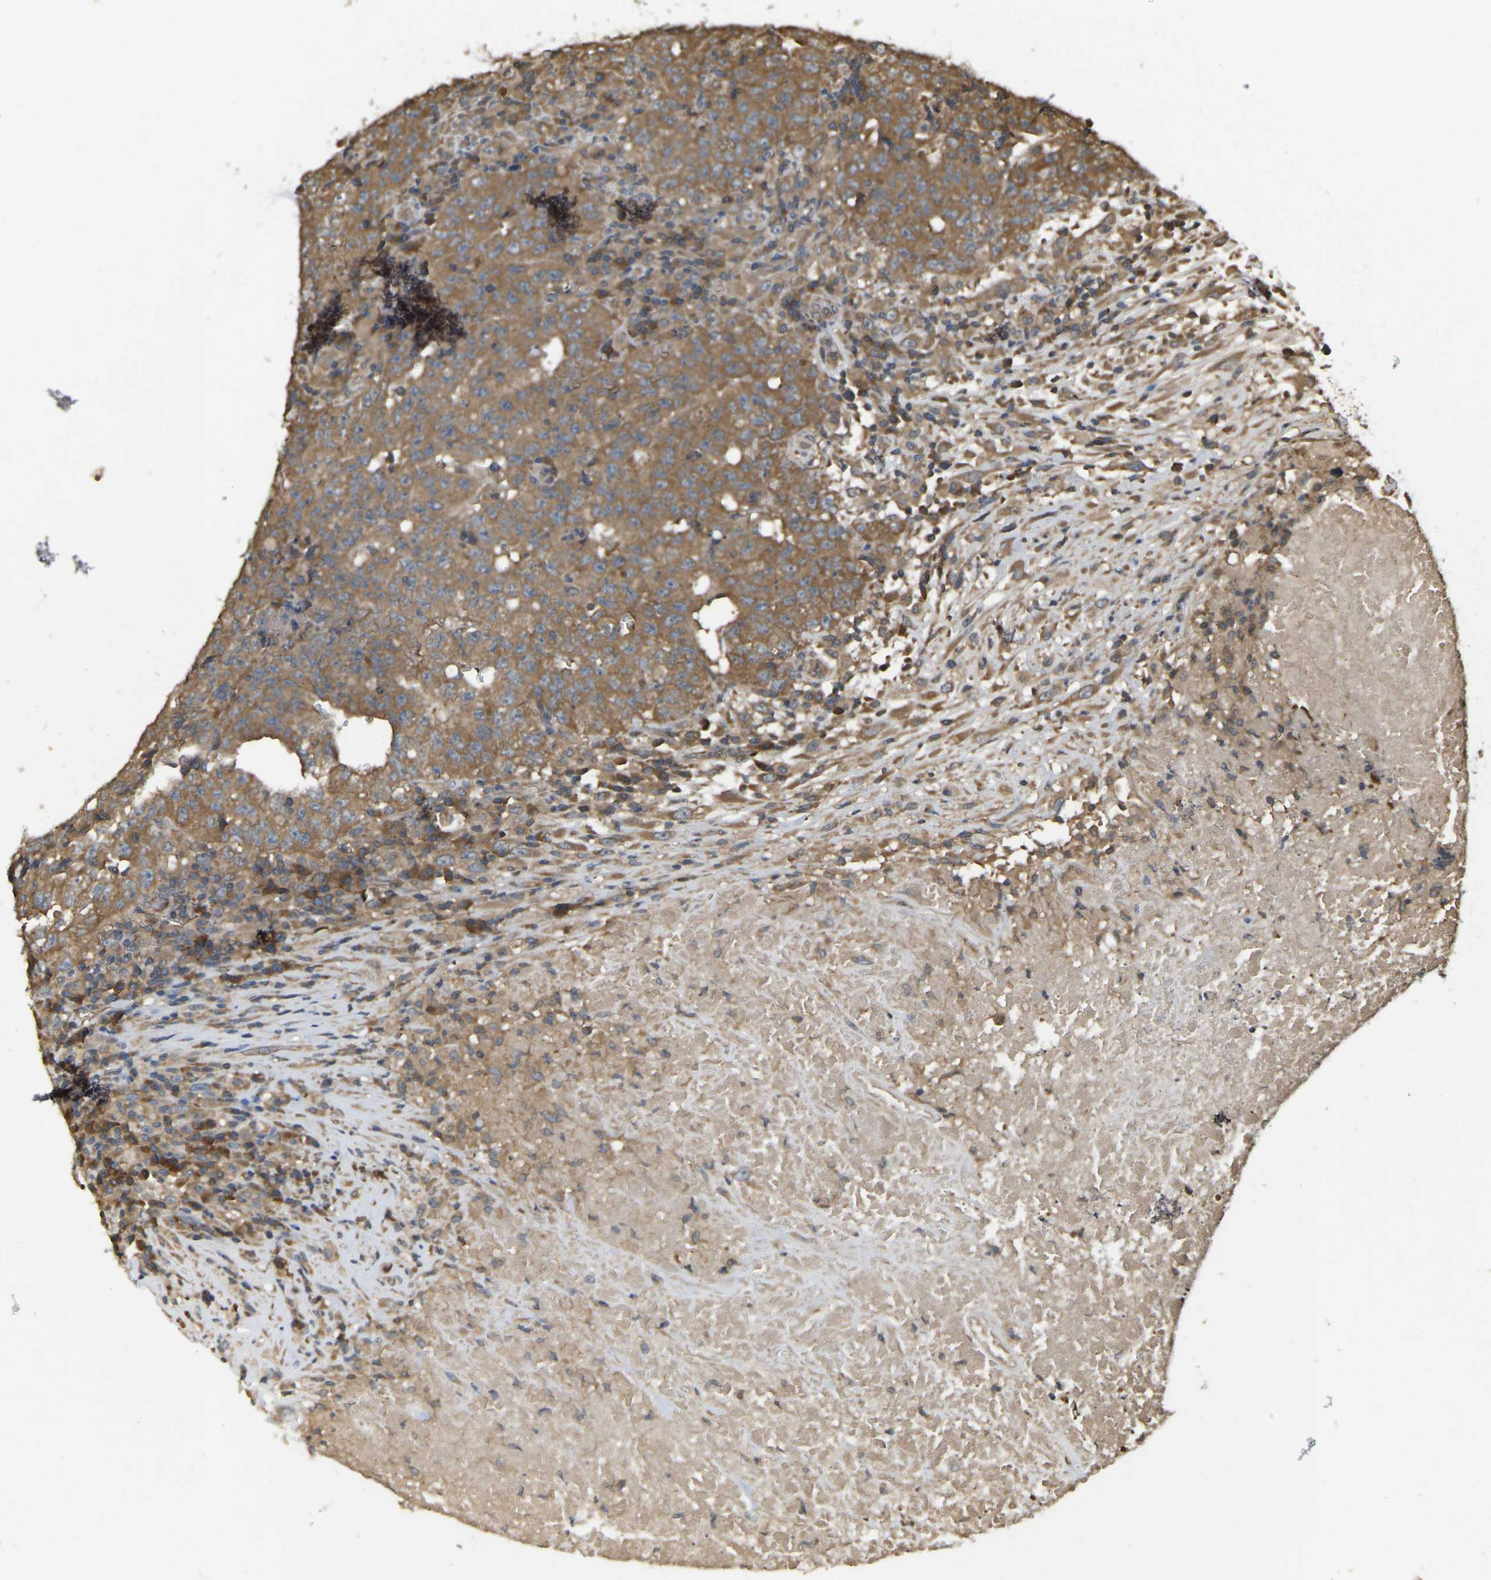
{"staining": {"intensity": "moderate", "quantity": ">75%", "location": "cytoplasmic/membranous"}, "tissue": "testis cancer", "cell_type": "Tumor cells", "image_type": "cancer", "snomed": [{"axis": "morphology", "description": "Necrosis, NOS"}, {"axis": "morphology", "description": "Carcinoma, Embryonal, NOS"}, {"axis": "topography", "description": "Testis"}], "caption": "Immunohistochemical staining of testis cancer shows moderate cytoplasmic/membranous protein expression in approximately >75% of tumor cells.", "gene": "AIMP1", "patient": {"sex": "male", "age": 19}}